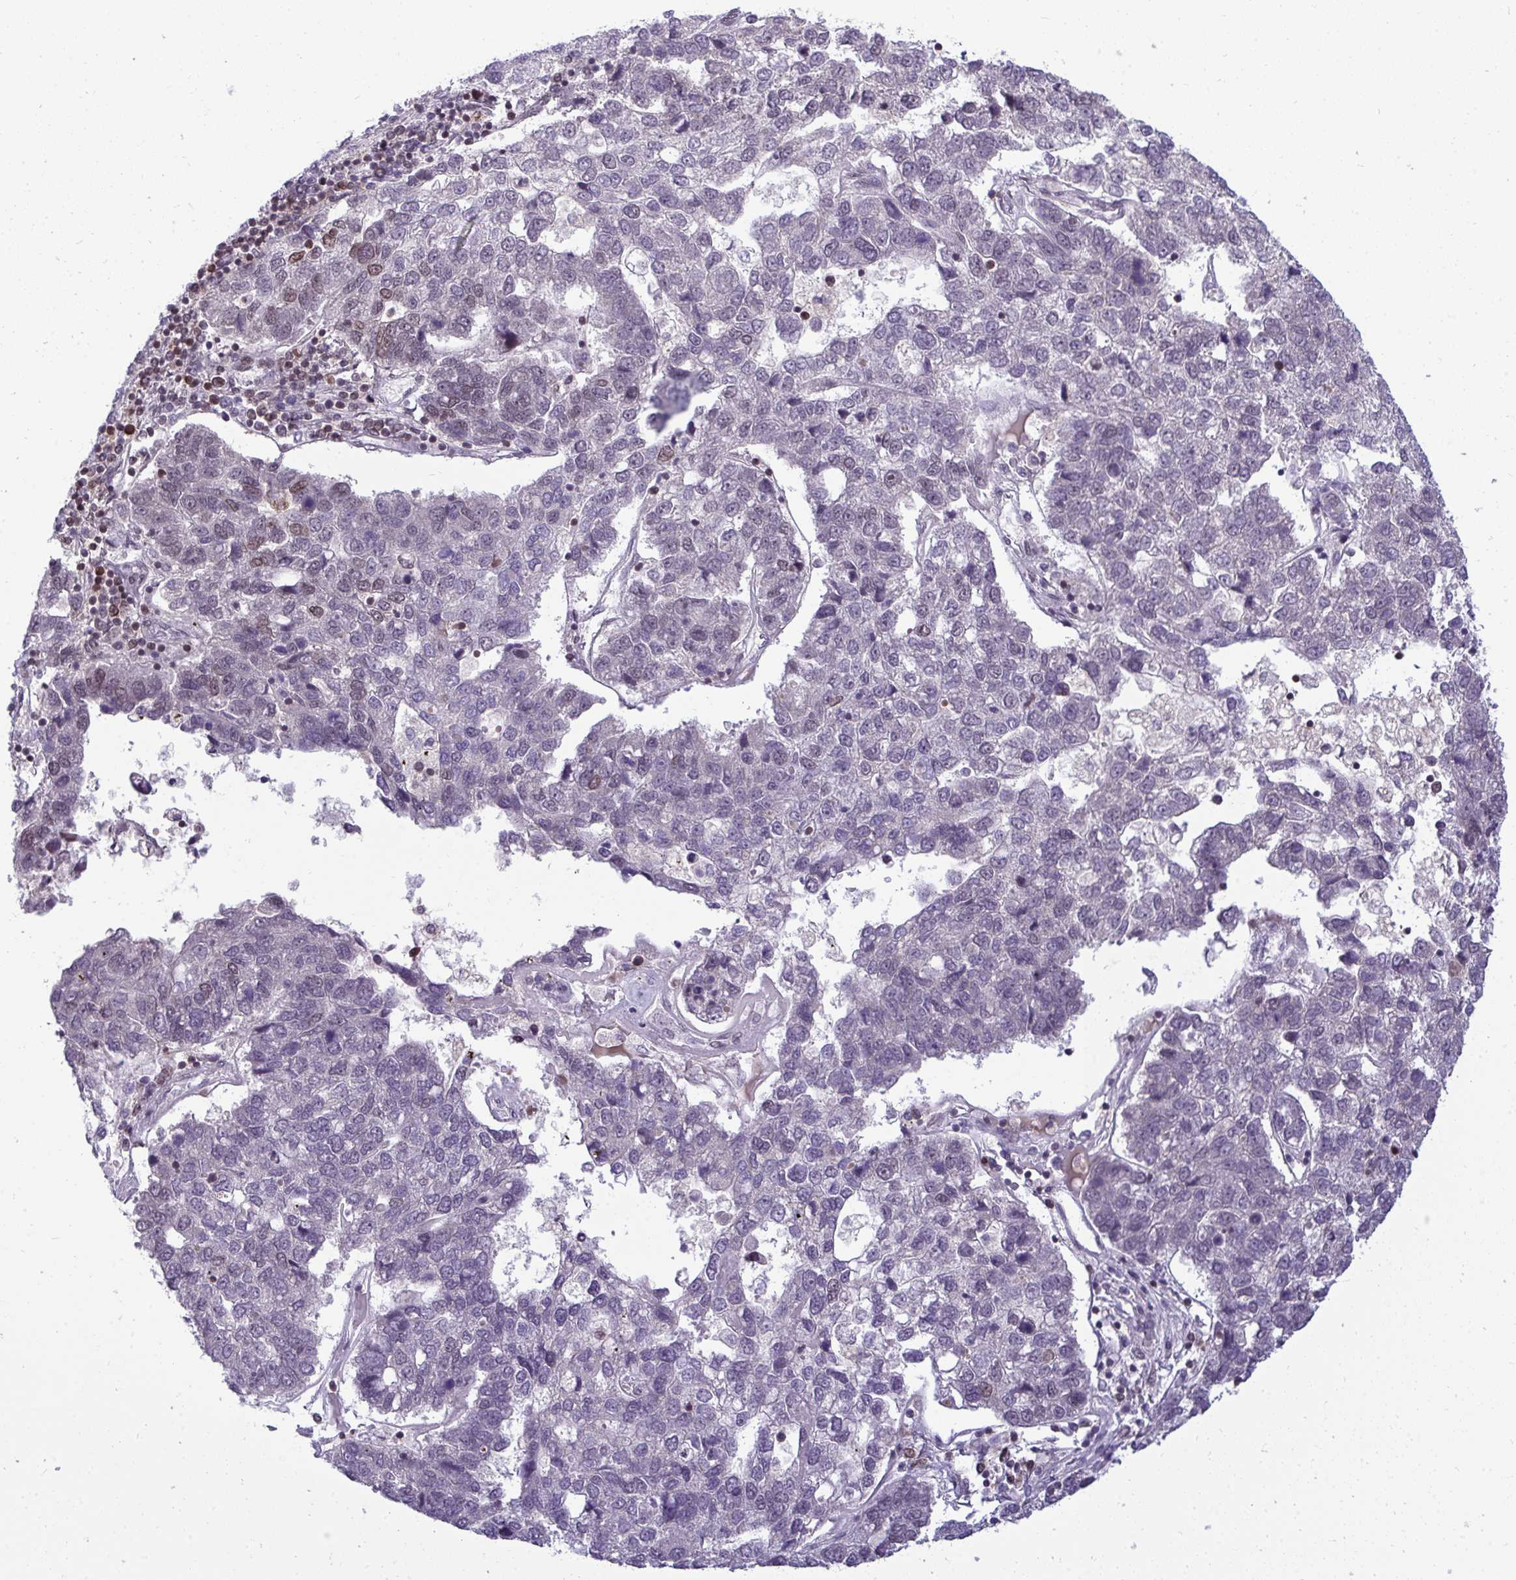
{"staining": {"intensity": "negative", "quantity": "none", "location": "none"}, "tissue": "pancreatic cancer", "cell_type": "Tumor cells", "image_type": "cancer", "snomed": [{"axis": "morphology", "description": "Adenocarcinoma, NOS"}, {"axis": "topography", "description": "Pancreas"}], "caption": "Tumor cells show no significant protein expression in pancreatic cancer.", "gene": "JPT1", "patient": {"sex": "female", "age": 61}}